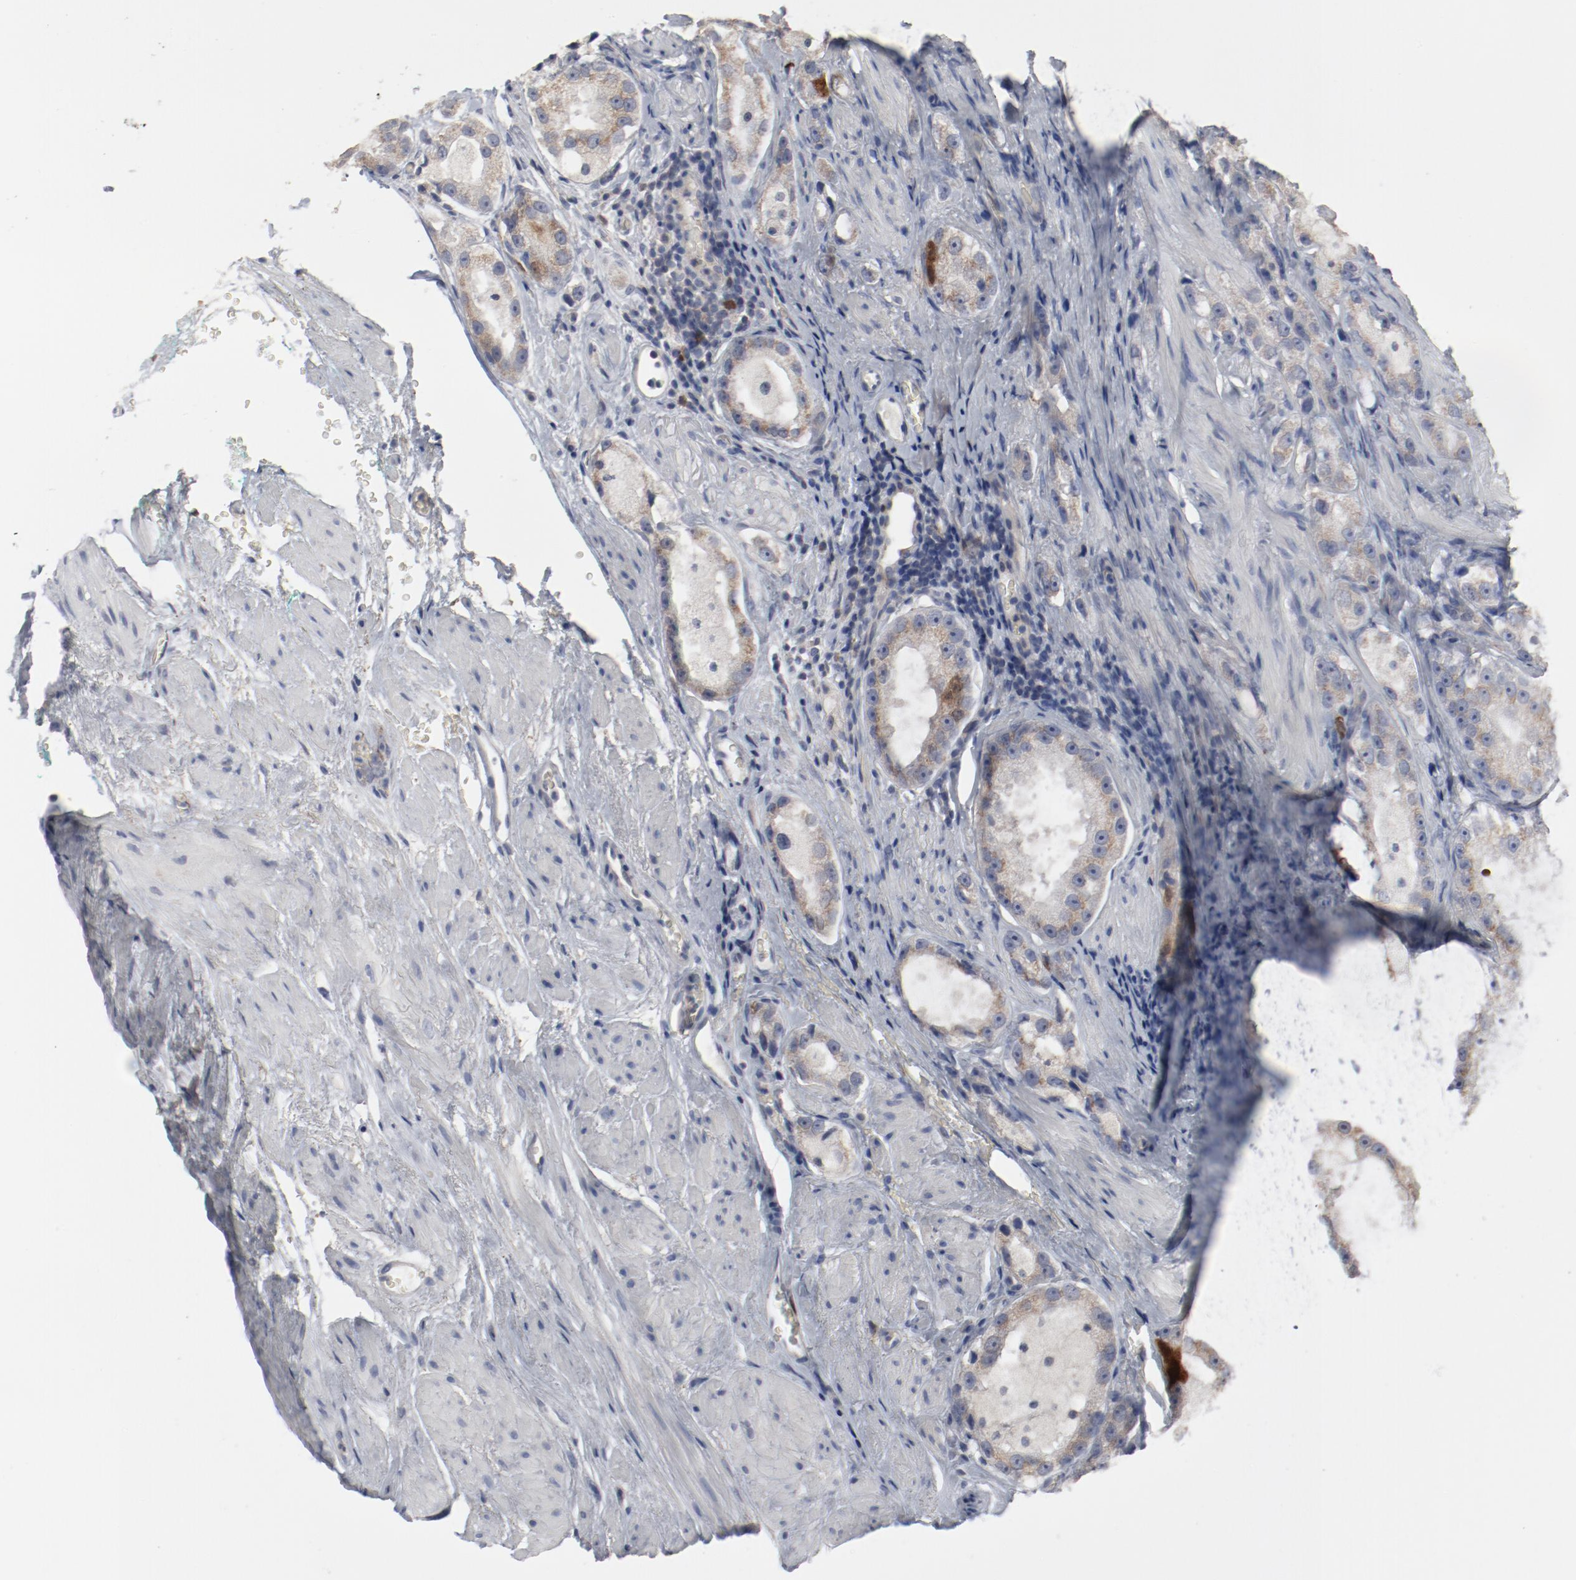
{"staining": {"intensity": "moderate", "quantity": "<25%", "location": "cytoplasmic/membranous"}, "tissue": "prostate cancer", "cell_type": "Tumor cells", "image_type": "cancer", "snomed": [{"axis": "morphology", "description": "Adenocarcinoma, High grade"}, {"axis": "topography", "description": "Prostate"}], "caption": "Moderate cytoplasmic/membranous positivity for a protein is seen in about <25% of tumor cells of high-grade adenocarcinoma (prostate) using IHC.", "gene": "CDK1", "patient": {"sex": "male", "age": 63}}